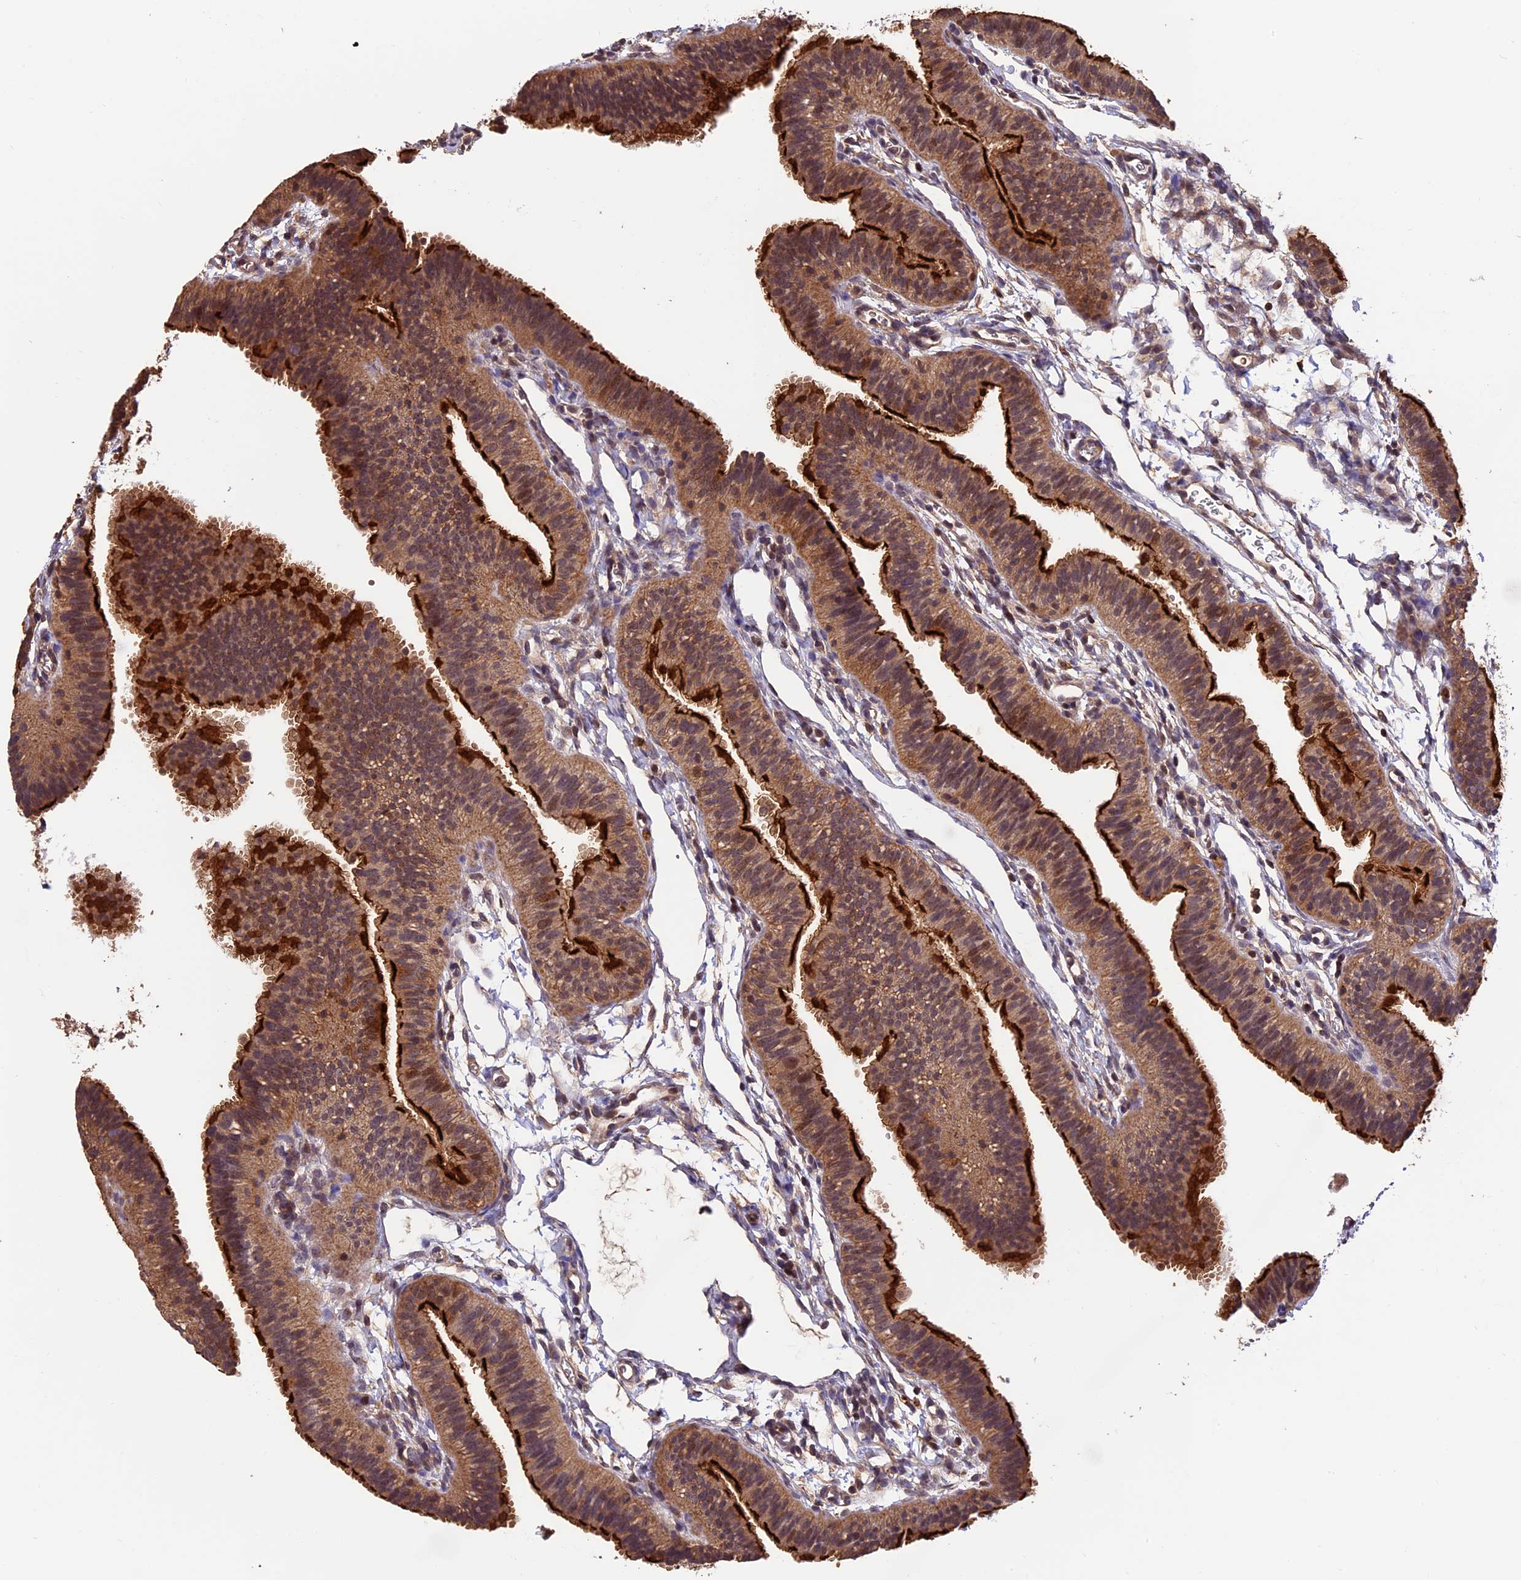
{"staining": {"intensity": "strong", "quantity": ">75%", "location": "cytoplasmic/membranous"}, "tissue": "fallopian tube", "cell_type": "Glandular cells", "image_type": "normal", "snomed": [{"axis": "morphology", "description": "Normal tissue, NOS"}, {"axis": "topography", "description": "Fallopian tube"}], "caption": "Approximately >75% of glandular cells in normal human fallopian tube exhibit strong cytoplasmic/membranous protein positivity as visualized by brown immunohistochemical staining.", "gene": "PKD2L2", "patient": {"sex": "female", "age": 35}}